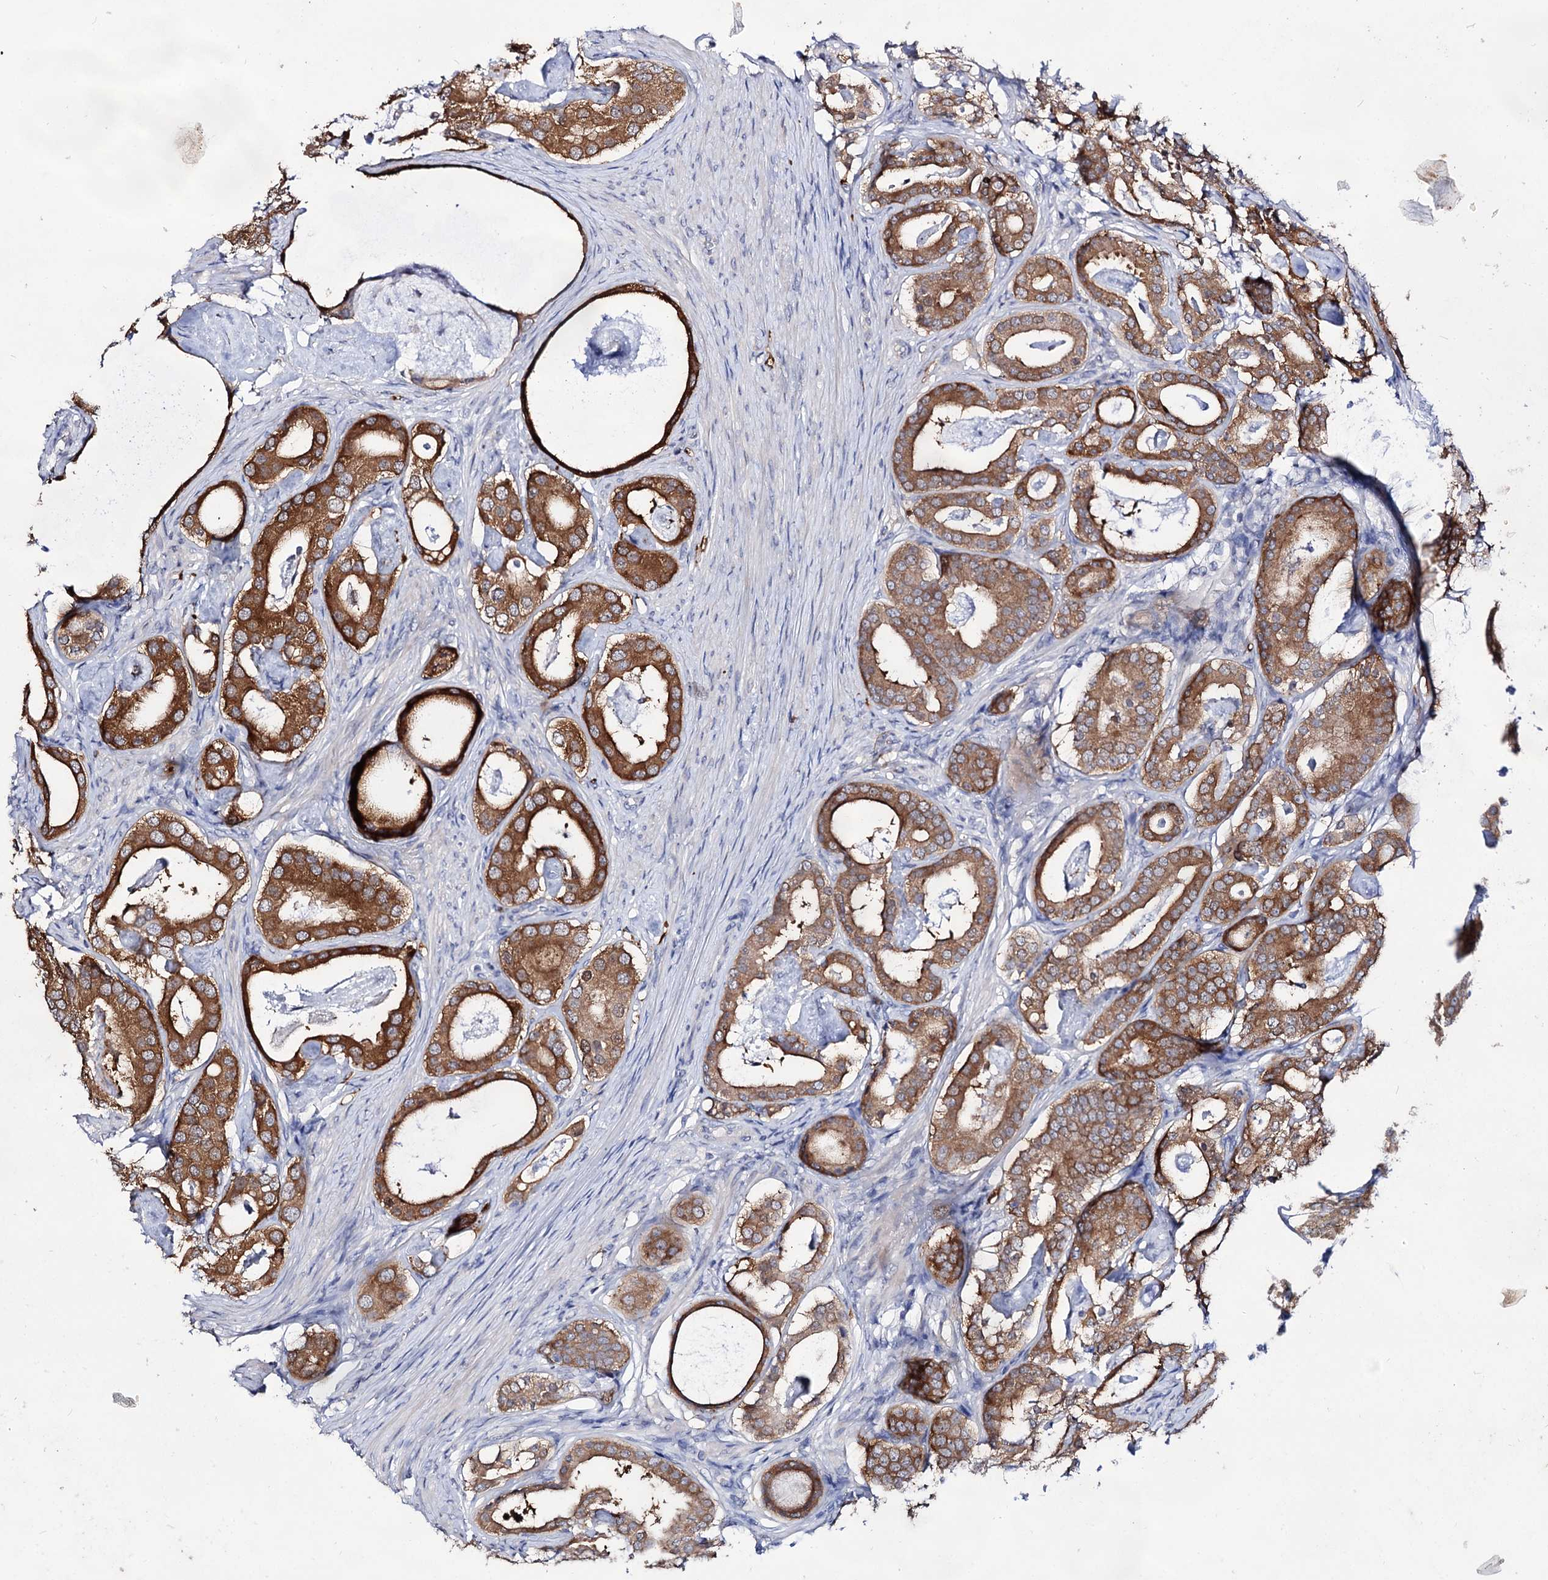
{"staining": {"intensity": "moderate", "quantity": ">75%", "location": "cytoplasmic/membranous"}, "tissue": "prostate cancer", "cell_type": "Tumor cells", "image_type": "cancer", "snomed": [{"axis": "morphology", "description": "Adenocarcinoma, Low grade"}, {"axis": "topography", "description": "Prostate"}], "caption": "Human prostate cancer stained with a brown dye demonstrates moderate cytoplasmic/membranous positive expression in about >75% of tumor cells.", "gene": "ARFIP2", "patient": {"sex": "male", "age": 71}}